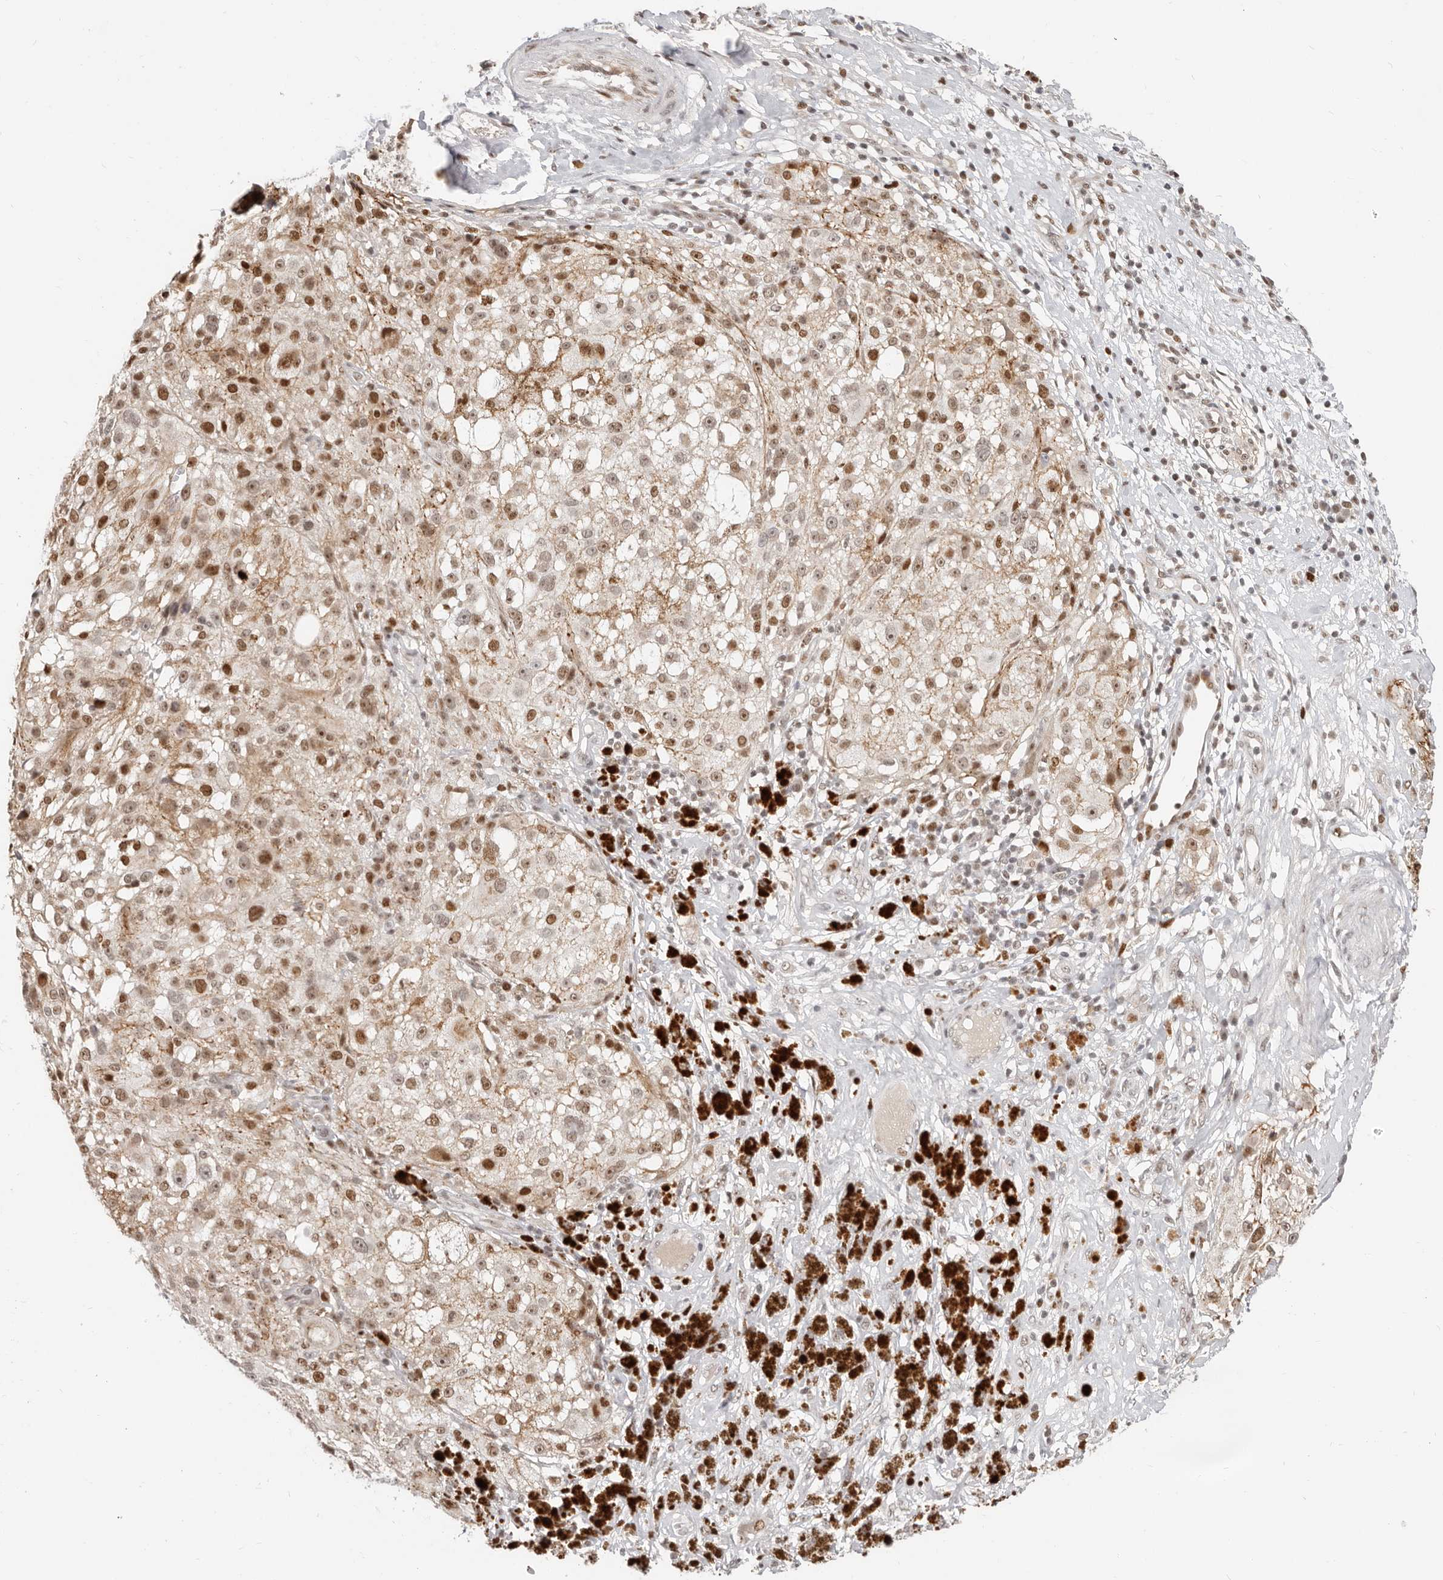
{"staining": {"intensity": "moderate", "quantity": ">75%", "location": "nuclear"}, "tissue": "melanoma", "cell_type": "Tumor cells", "image_type": "cancer", "snomed": [{"axis": "morphology", "description": "Necrosis, NOS"}, {"axis": "morphology", "description": "Malignant melanoma, NOS"}, {"axis": "topography", "description": "Skin"}], "caption": "Immunohistochemical staining of human melanoma displays moderate nuclear protein staining in approximately >75% of tumor cells.", "gene": "RFC2", "patient": {"sex": "female", "age": 87}}